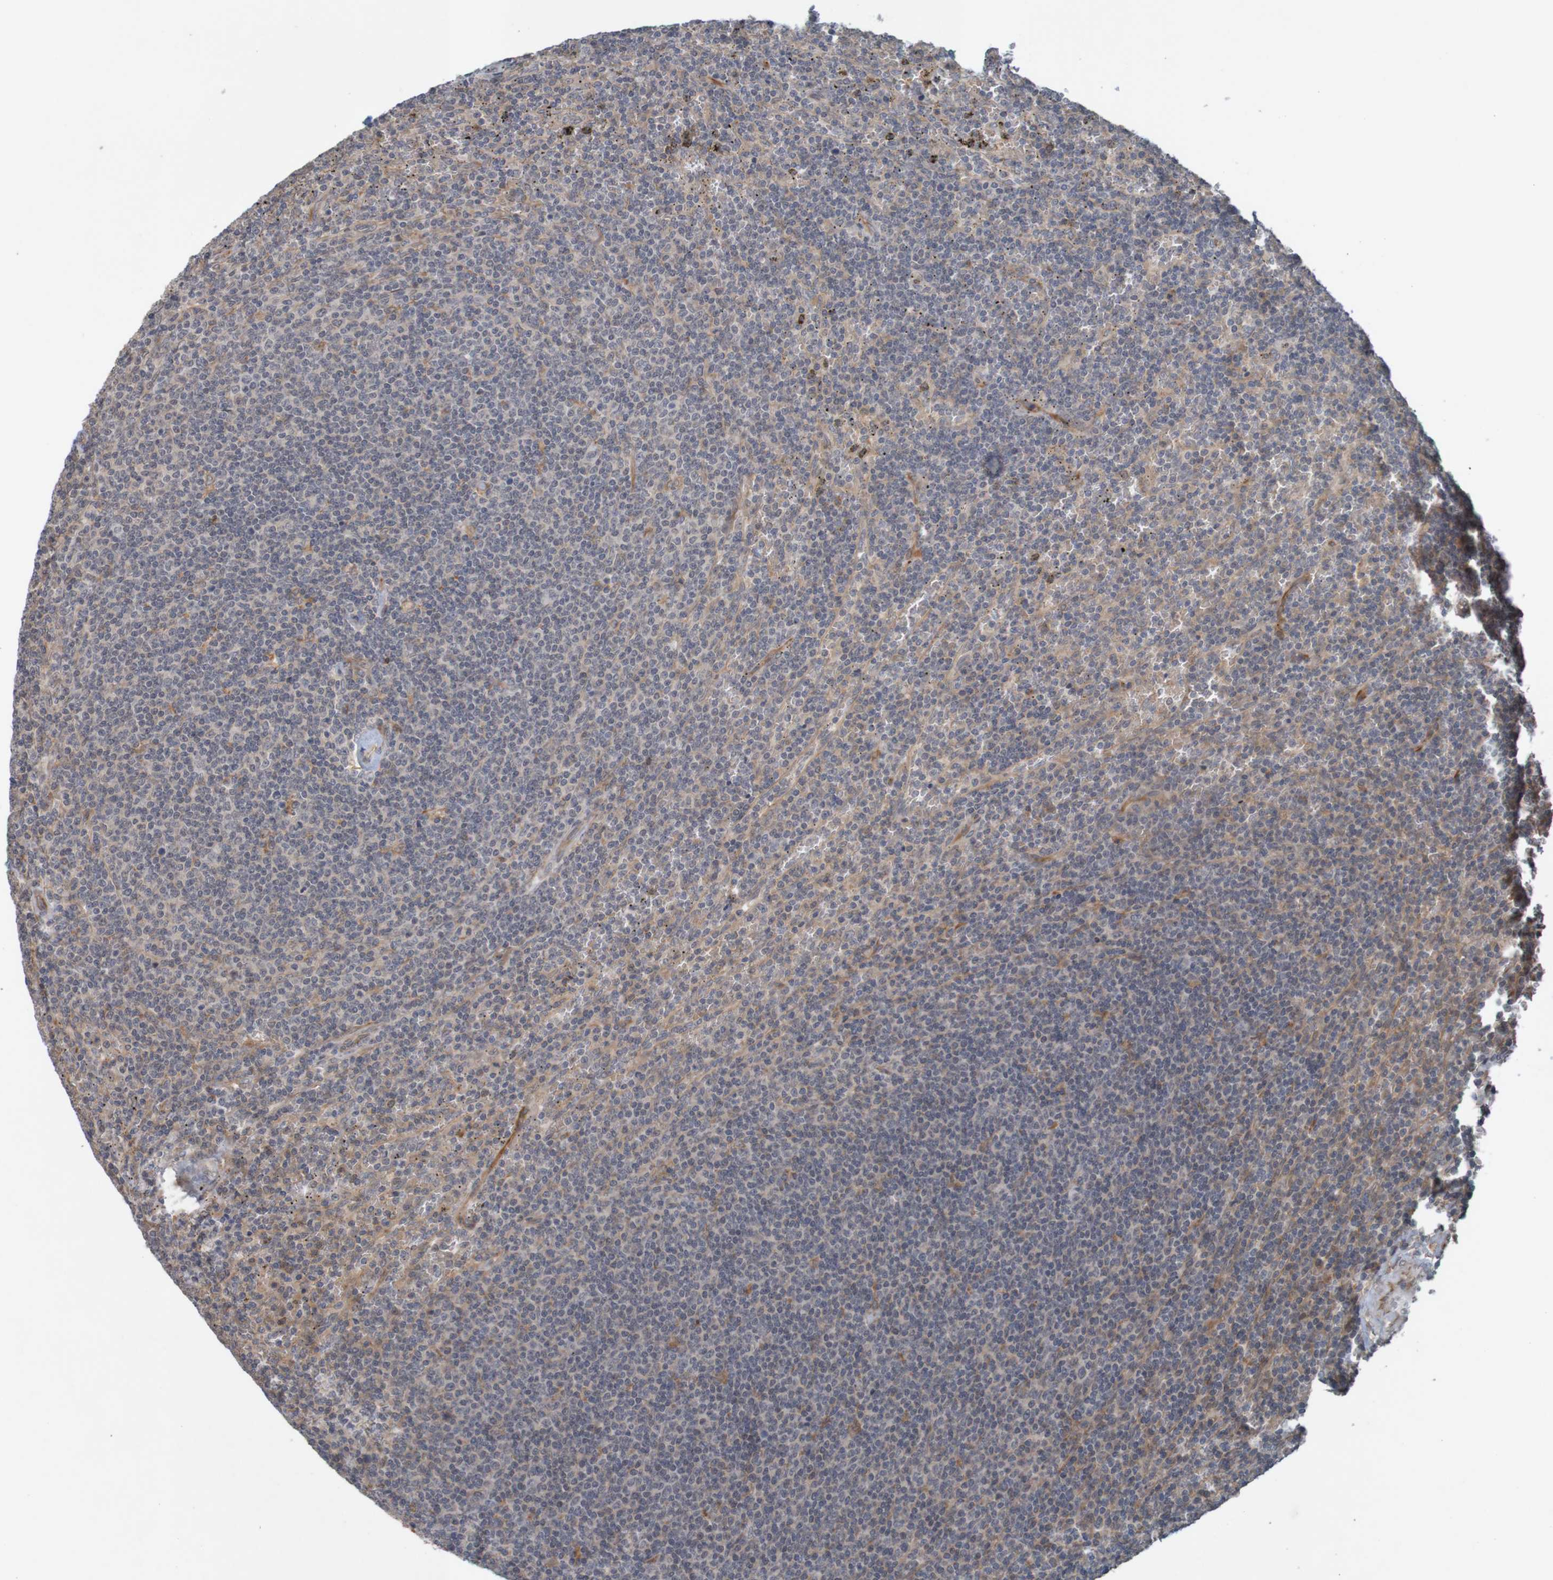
{"staining": {"intensity": "moderate", "quantity": "25%-75%", "location": "cytoplasmic/membranous"}, "tissue": "lymphoma", "cell_type": "Tumor cells", "image_type": "cancer", "snomed": [{"axis": "morphology", "description": "Malignant lymphoma, non-Hodgkin's type, Low grade"}, {"axis": "topography", "description": "Spleen"}], "caption": "DAB immunohistochemical staining of low-grade malignant lymphoma, non-Hodgkin's type demonstrates moderate cytoplasmic/membranous protein positivity in approximately 25%-75% of tumor cells.", "gene": "ARHGEF11", "patient": {"sex": "female", "age": 50}}